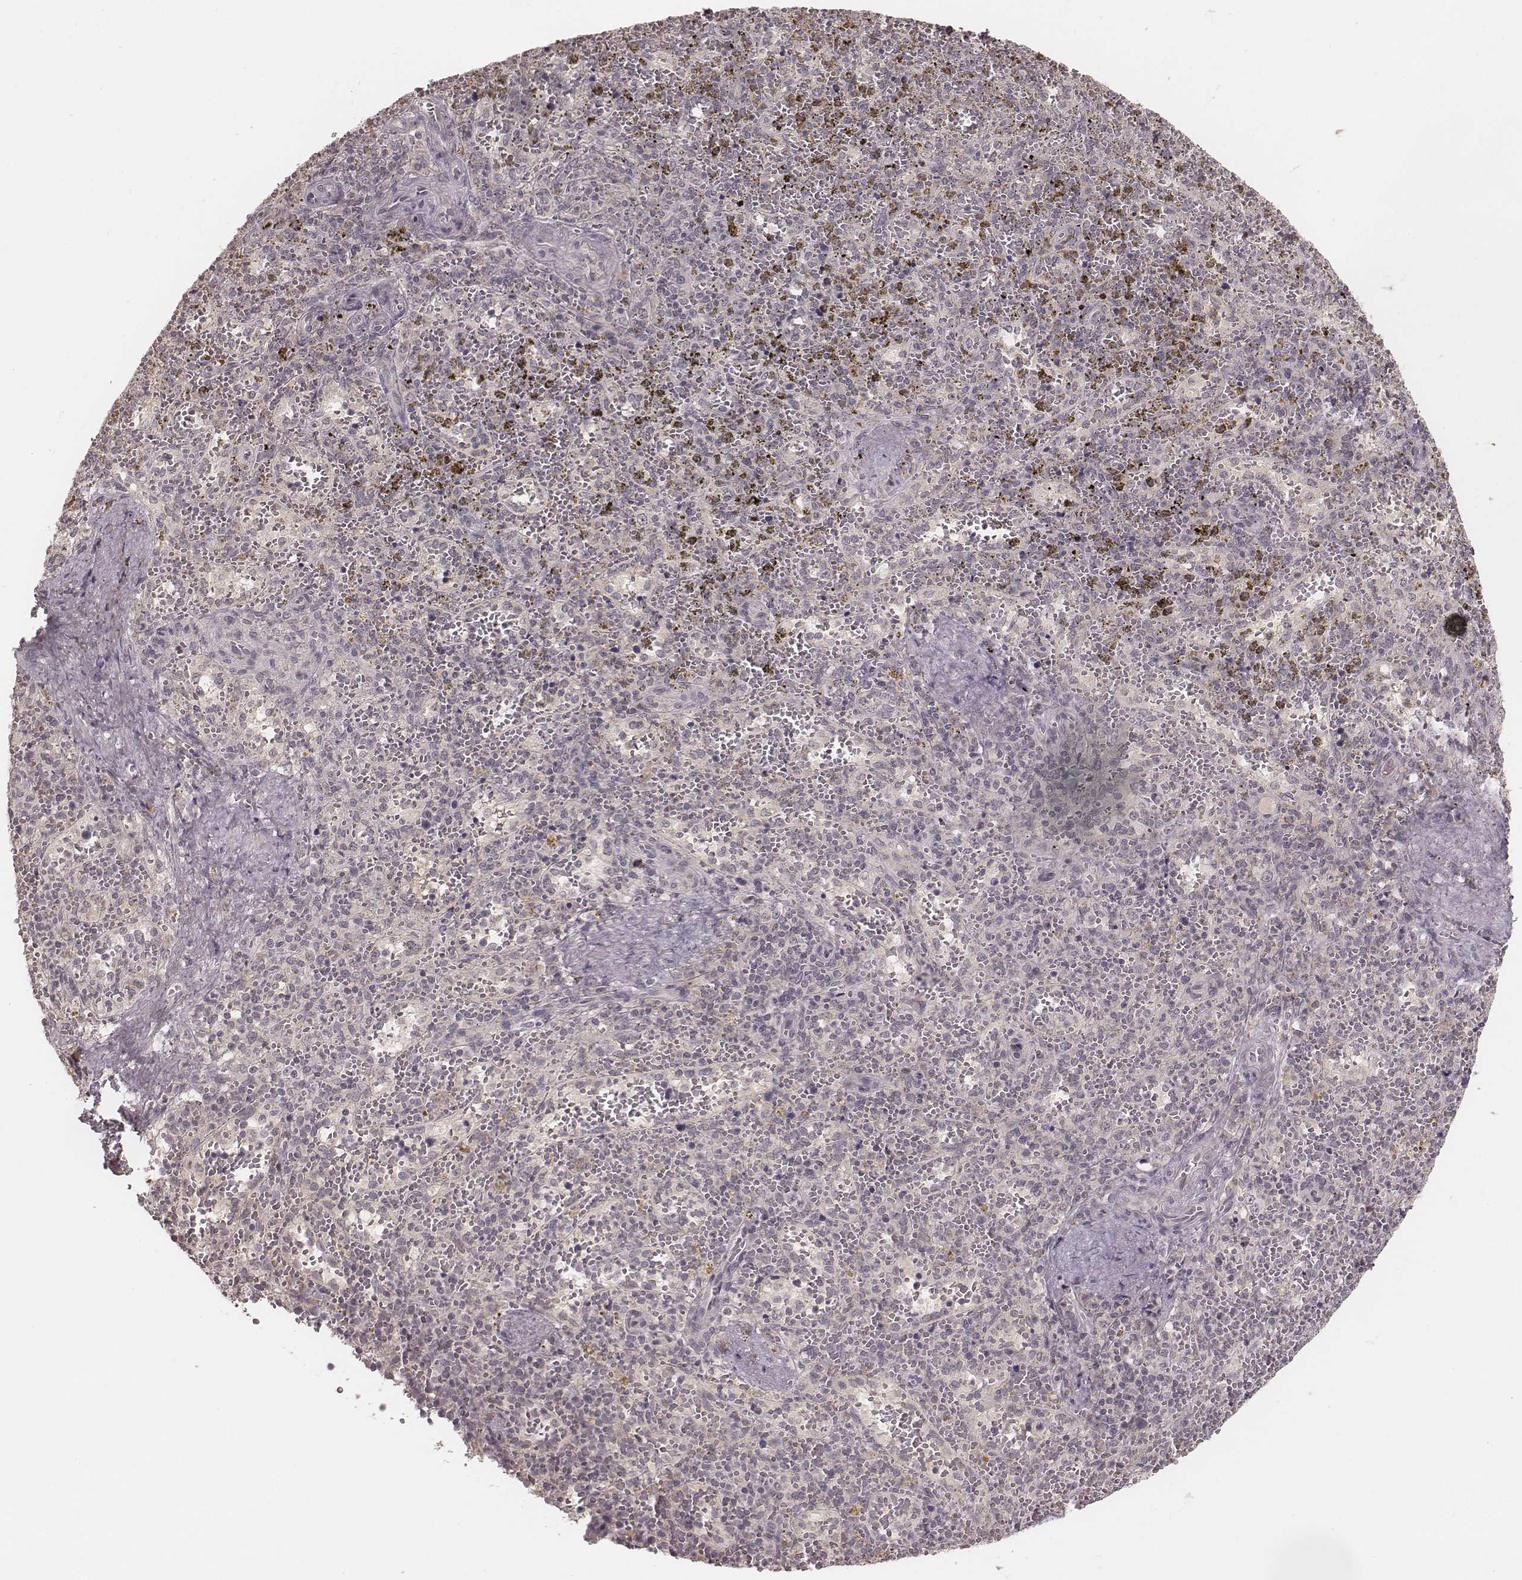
{"staining": {"intensity": "negative", "quantity": "none", "location": "none"}, "tissue": "spleen", "cell_type": "Cells in red pulp", "image_type": "normal", "snomed": [{"axis": "morphology", "description": "Normal tissue, NOS"}, {"axis": "topography", "description": "Spleen"}], "caption": "IHC photomicrograph of benign spleen stained for a protein (brown), which exhibits no positivity in cells in red pulp.", "gene": "LY6K", "patient": {"sex": "female", "age": 50}}